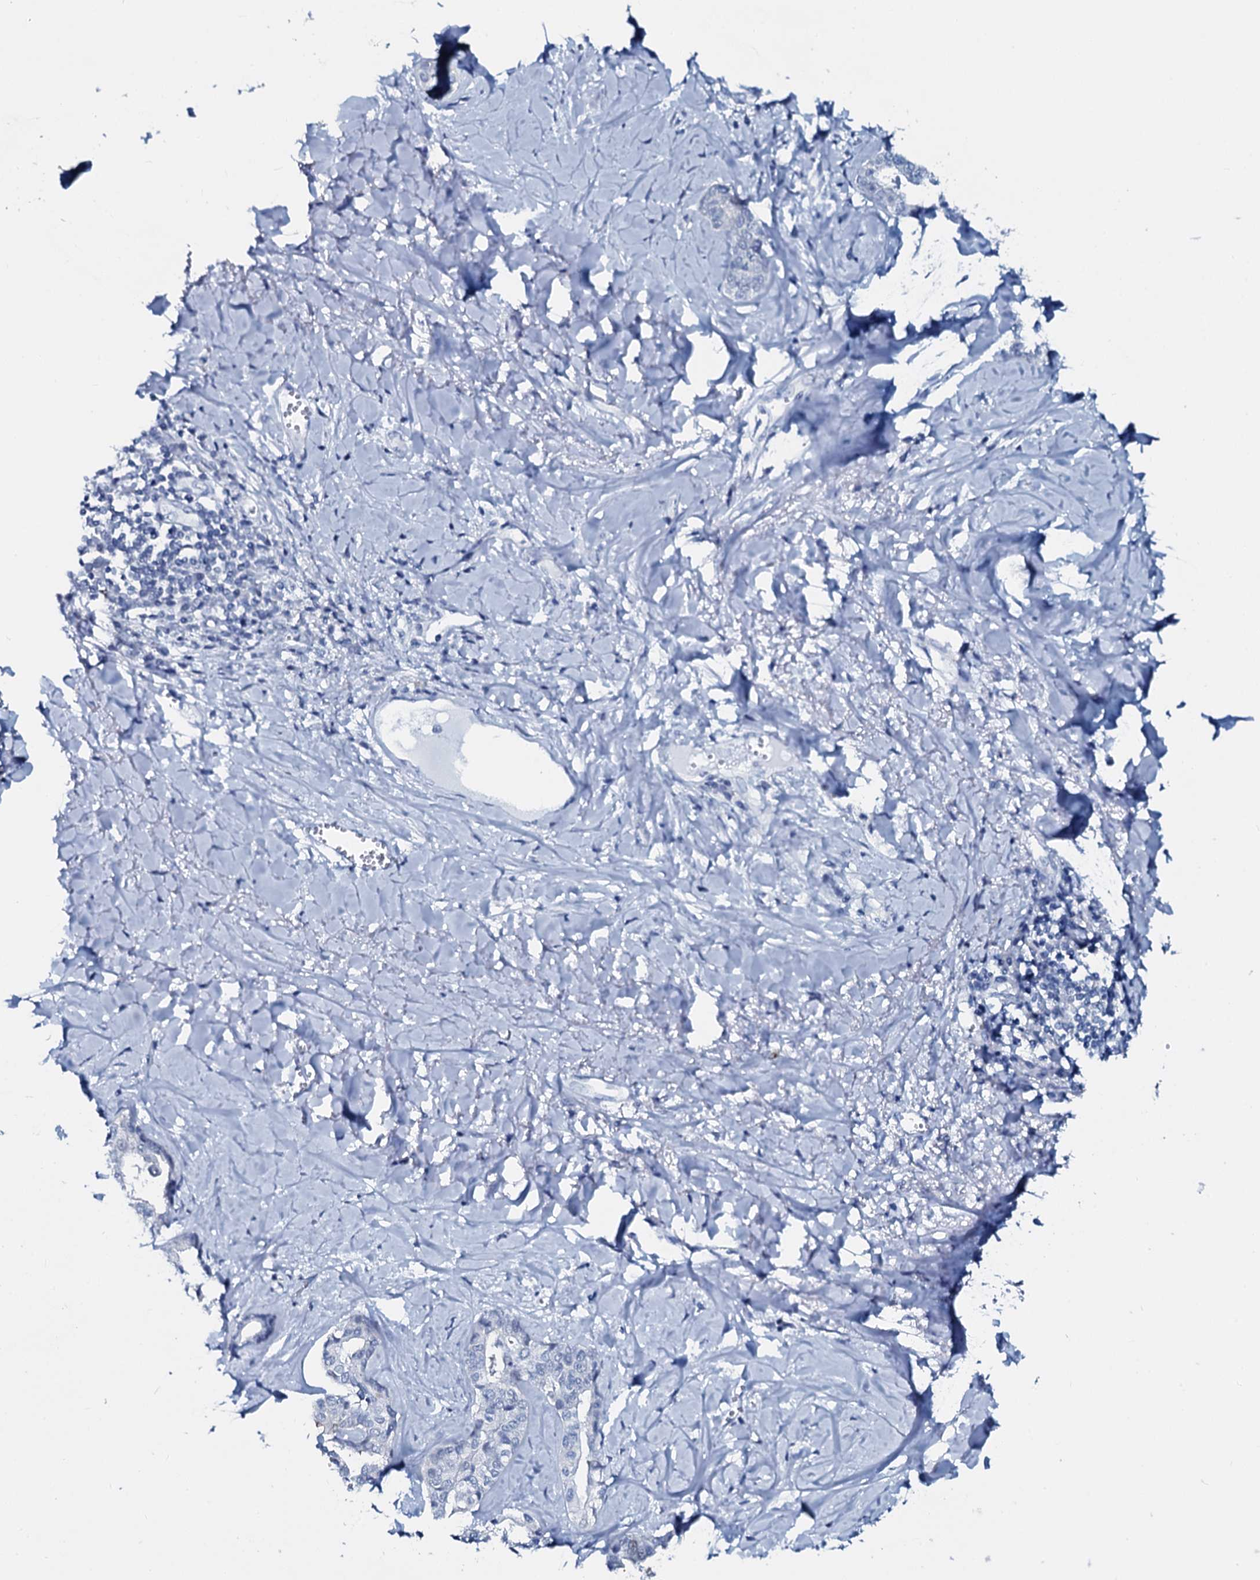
{"staining": {"intensity": "negative", "quantity": "none", "location": "none"}, "tissue": "liver cancer", "cell_type": "Tumor cells", "image_type": "cancer", "snomed": [{"axis": "morphology", "description": "Cholangiocarcinoma"}, {"axis": "topography", "description": "Liver"}], "caption": "This is an IHC image of cholangiocarcinoma (liver). There is no expression in tumor cells.", "gene": "SLC4A7", "patient": {"sex": "female", "age": 77}}